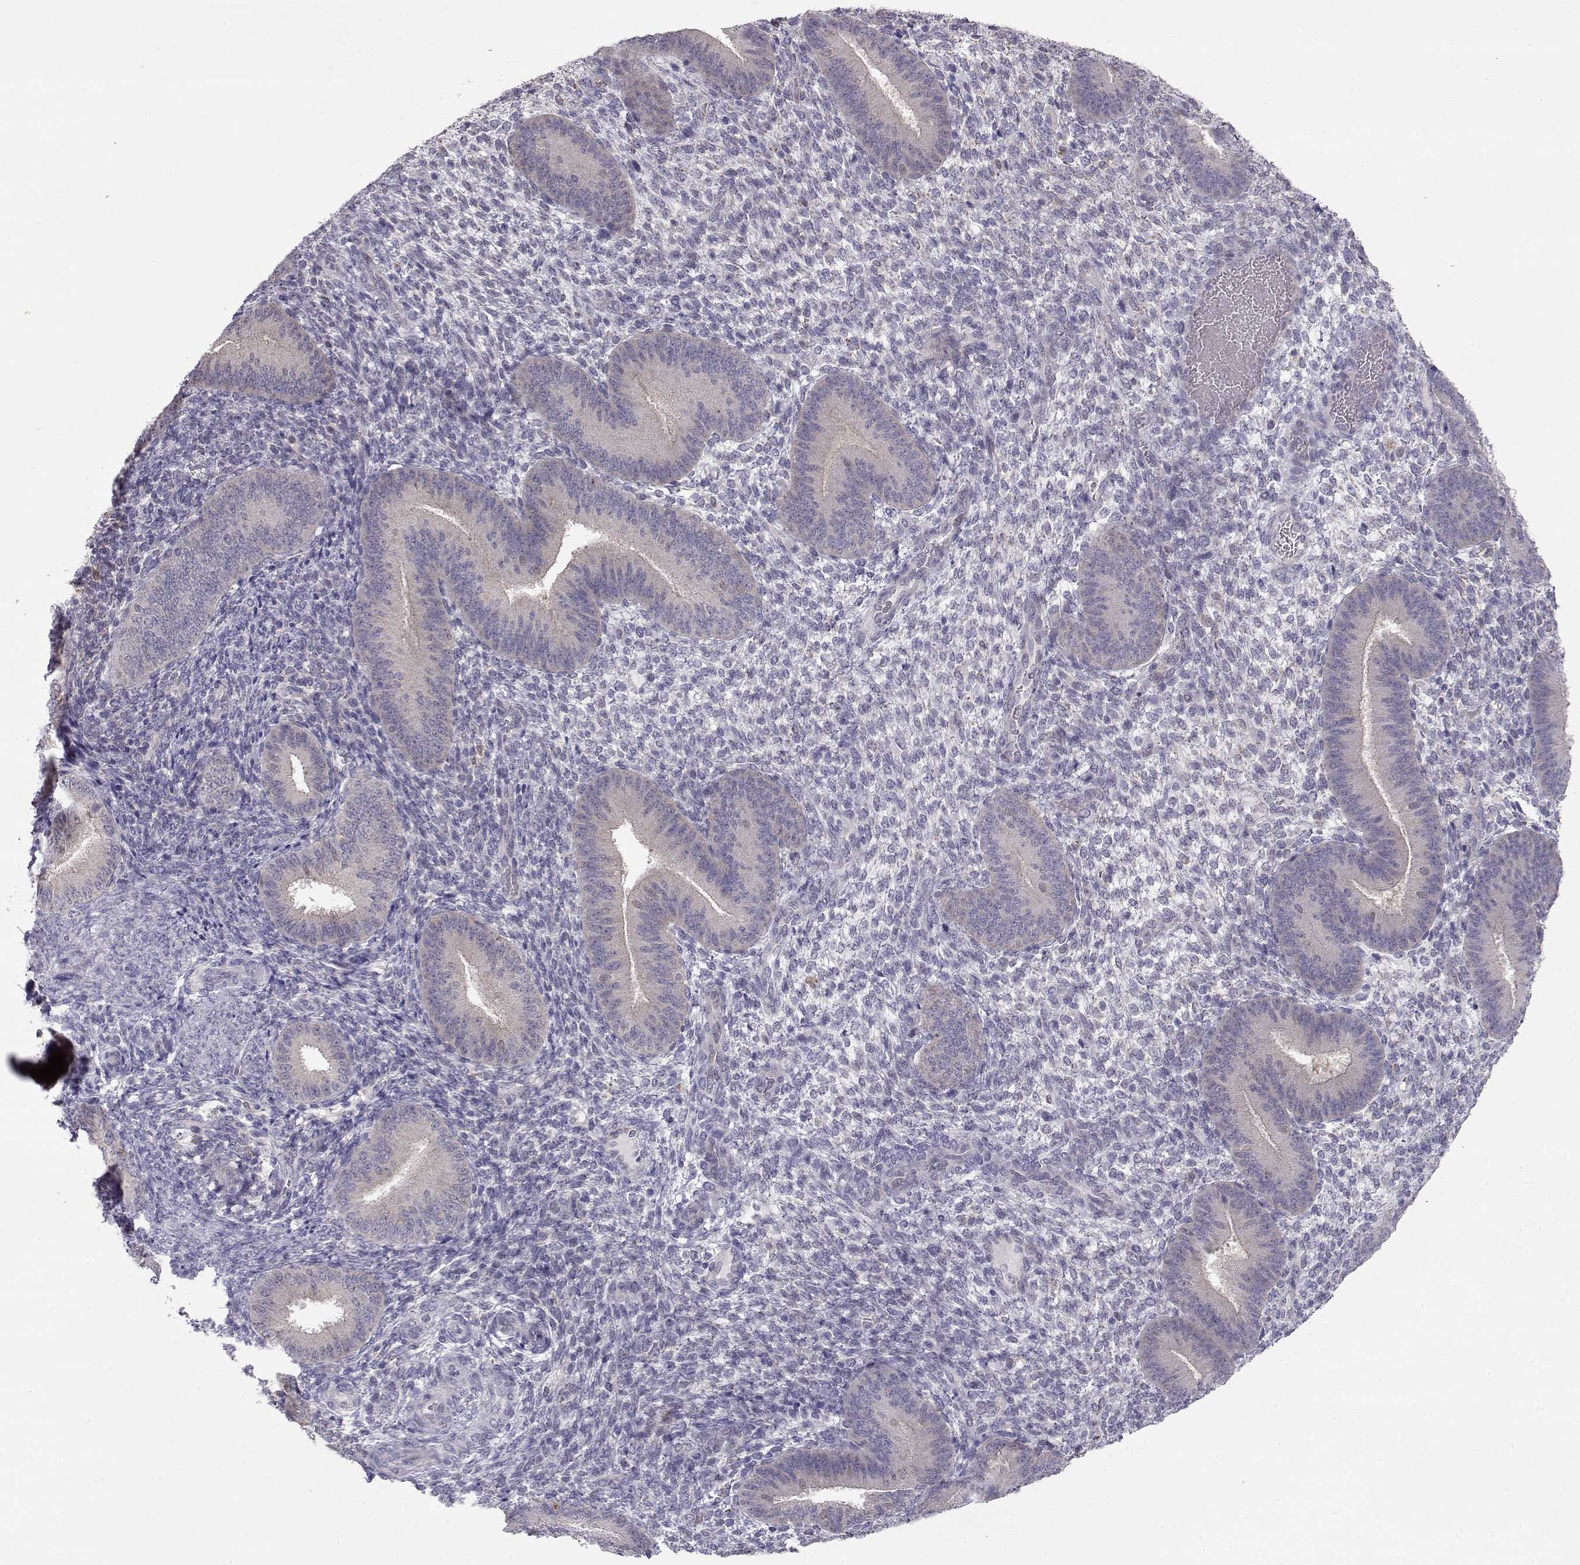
{"staining": {"intensity": "negative", "quantity": "none", "location": "none"}, "tissue": "endometrium", "cell_type": "Cells in endometrial stroma", "image_type": "normal", "snomed": [{"axis": "morphology", "description": "Normal tissue, NOS"}, {"axis": "topography", "description": "Endometrium"}], "caption": "An immunohistochemistry micrograph of benign endometrium is shown. There is no staining in cells in endometrial stroma of endometrium.", "gene": "NPVF", "patient": {"sex": "female", "age": 39}}